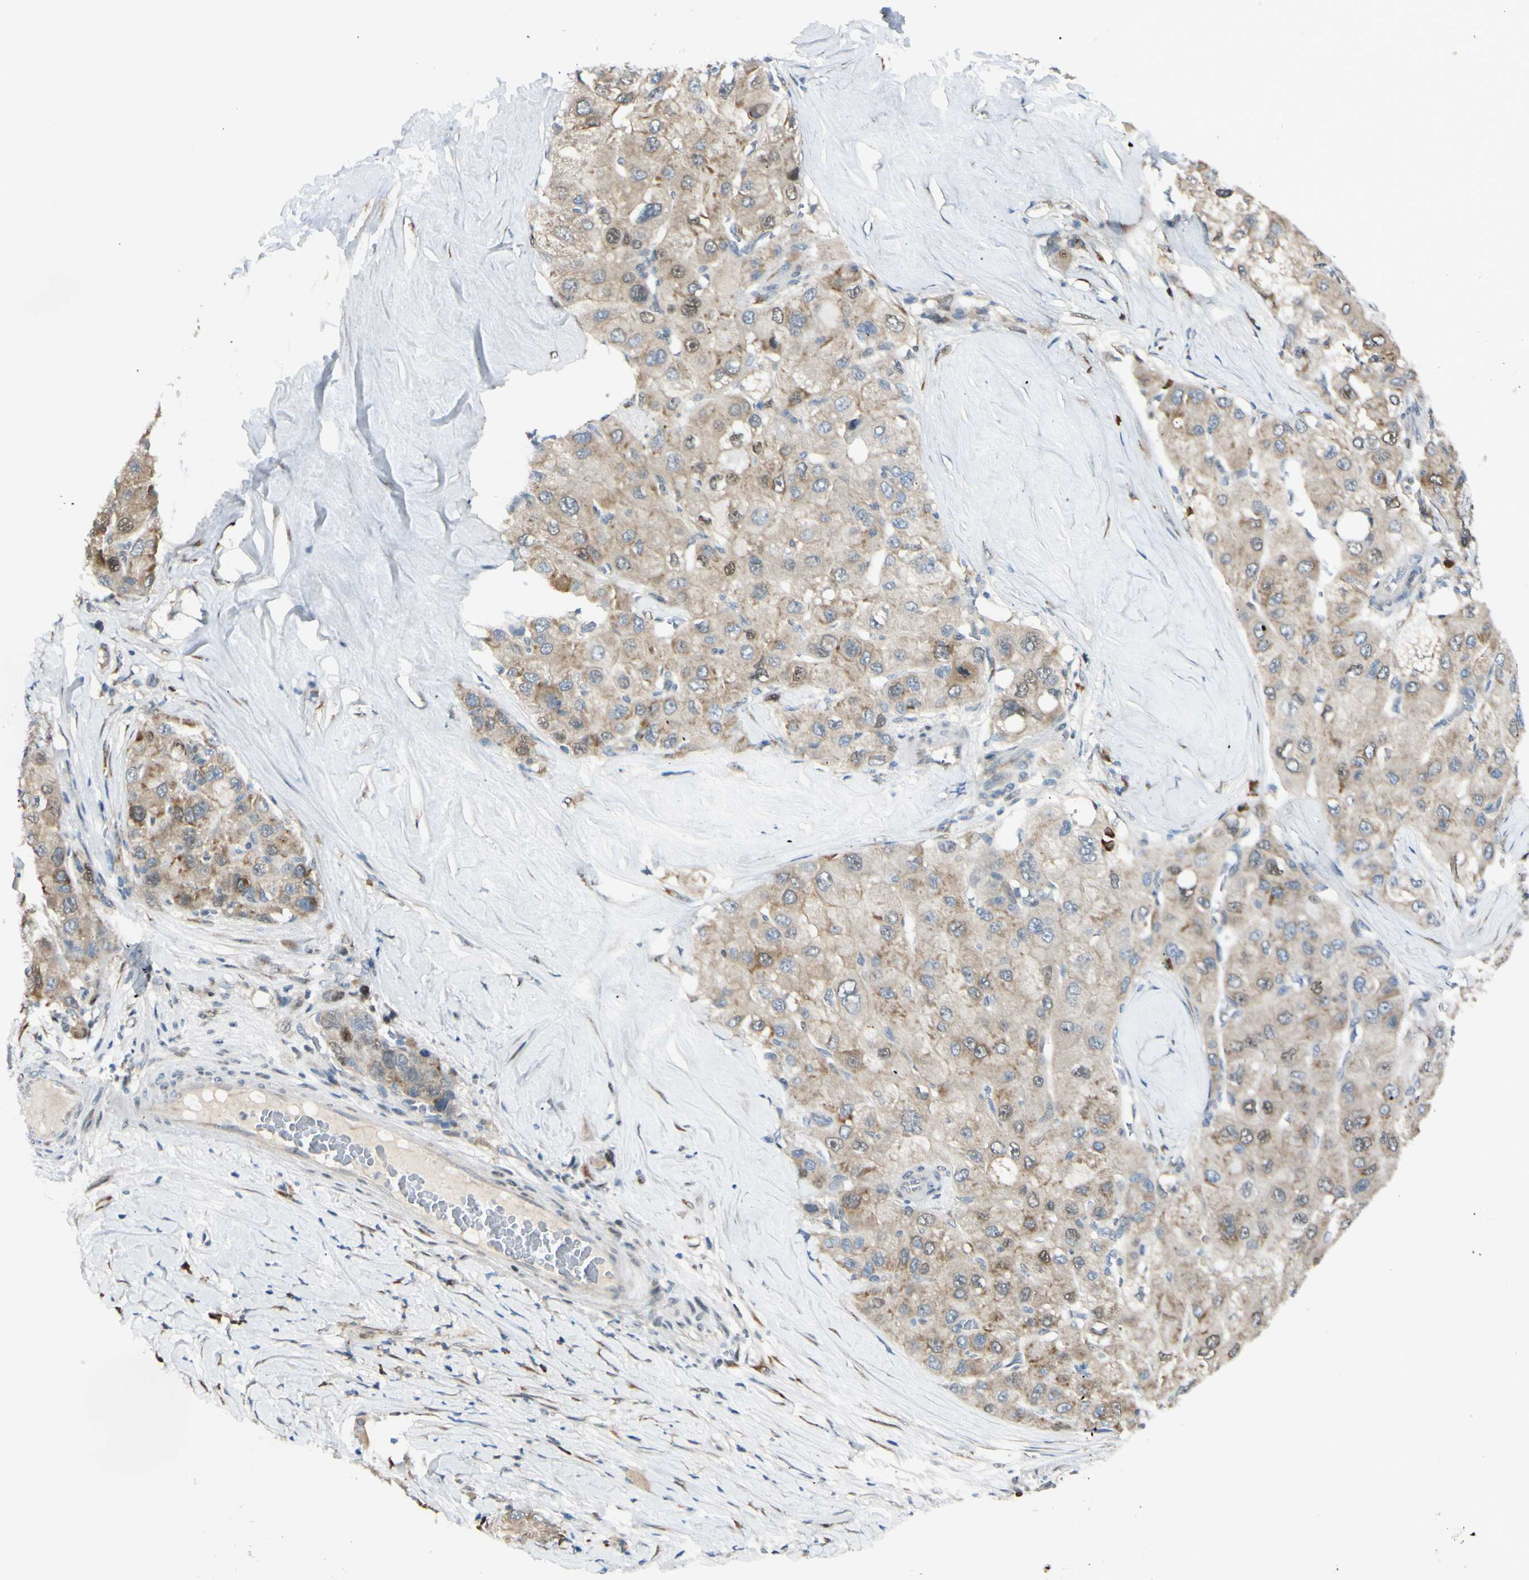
{"staining": {"intensity": "weak", "quantity": ">75%", "location": "cytoplasmic/membranous,nuclear"}, "tissue": "liver cancer", "cell_type": "Tumor cells", "image_type": "cancer", "snomed": [{"axis": "morphology", "description": "Carcinoma, Hepatocellular, NOS"}, {"axis": "topography", "description": "Liver"}], "caption": "Human liver hepatocellular carcinoma stained with a protein marker demonstrates weak staining in tumor cells.", "gene": "PTTG1", "patient": {"sex": "male", "age": 80}}